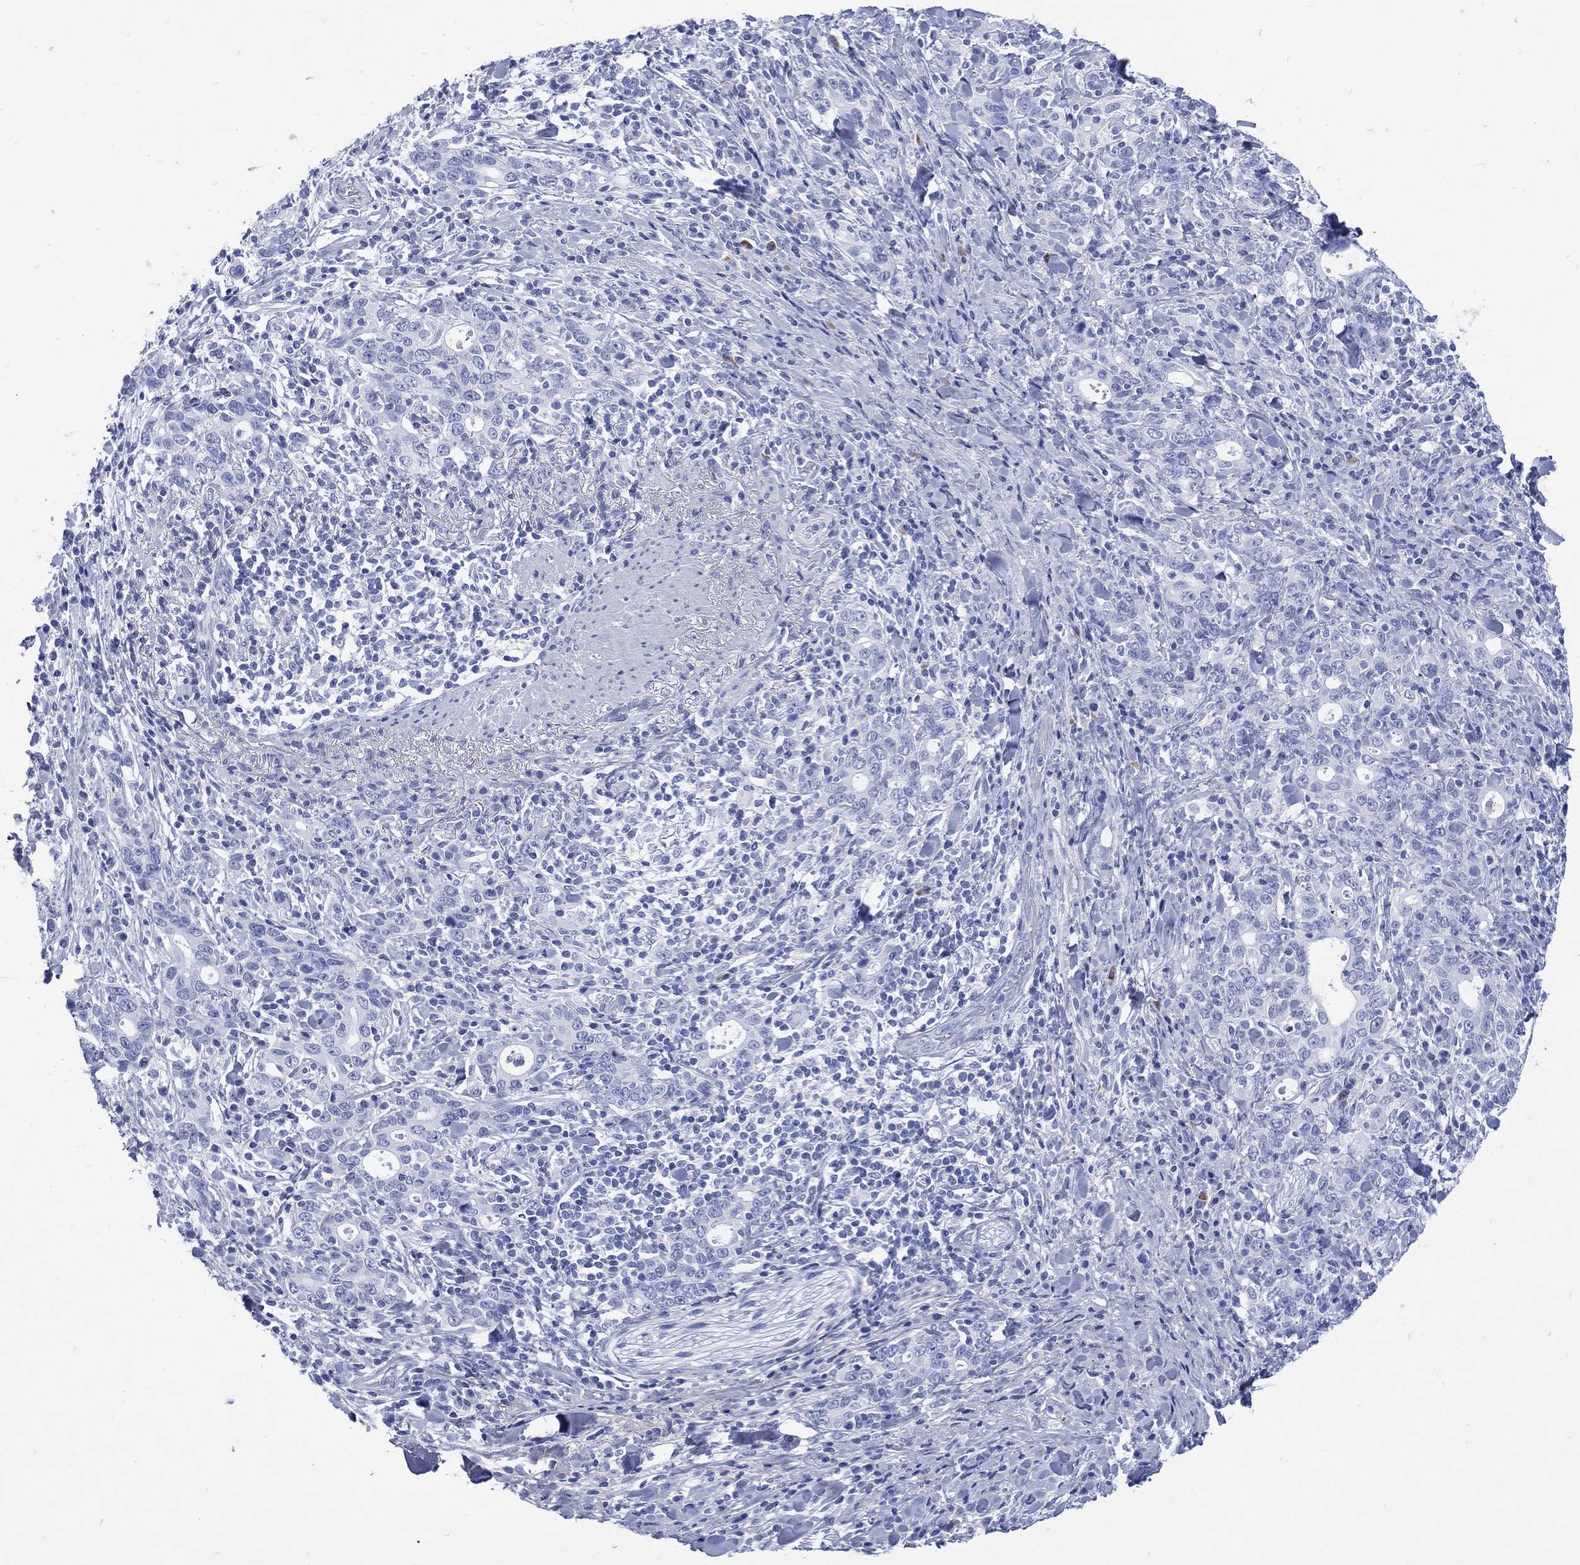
{"staining": {"intensity": "negative", "quantity": "none", "location": "none"}, "tissue": "stomach cancer", "cell_type": "Tumor cells", "image_type": "cancer", "snomed": [{"axis": "morphology", "description": "Adenocarcinoma, NOS"}, {"axis": "topography", "description": "Stomach"}], "caption": "Tumor cells are negative for protein expression in human stomach cancer (adenocarcinoma).", "gene": "SHCBP1L", "patient": {"sex": "male", "age": 79}}